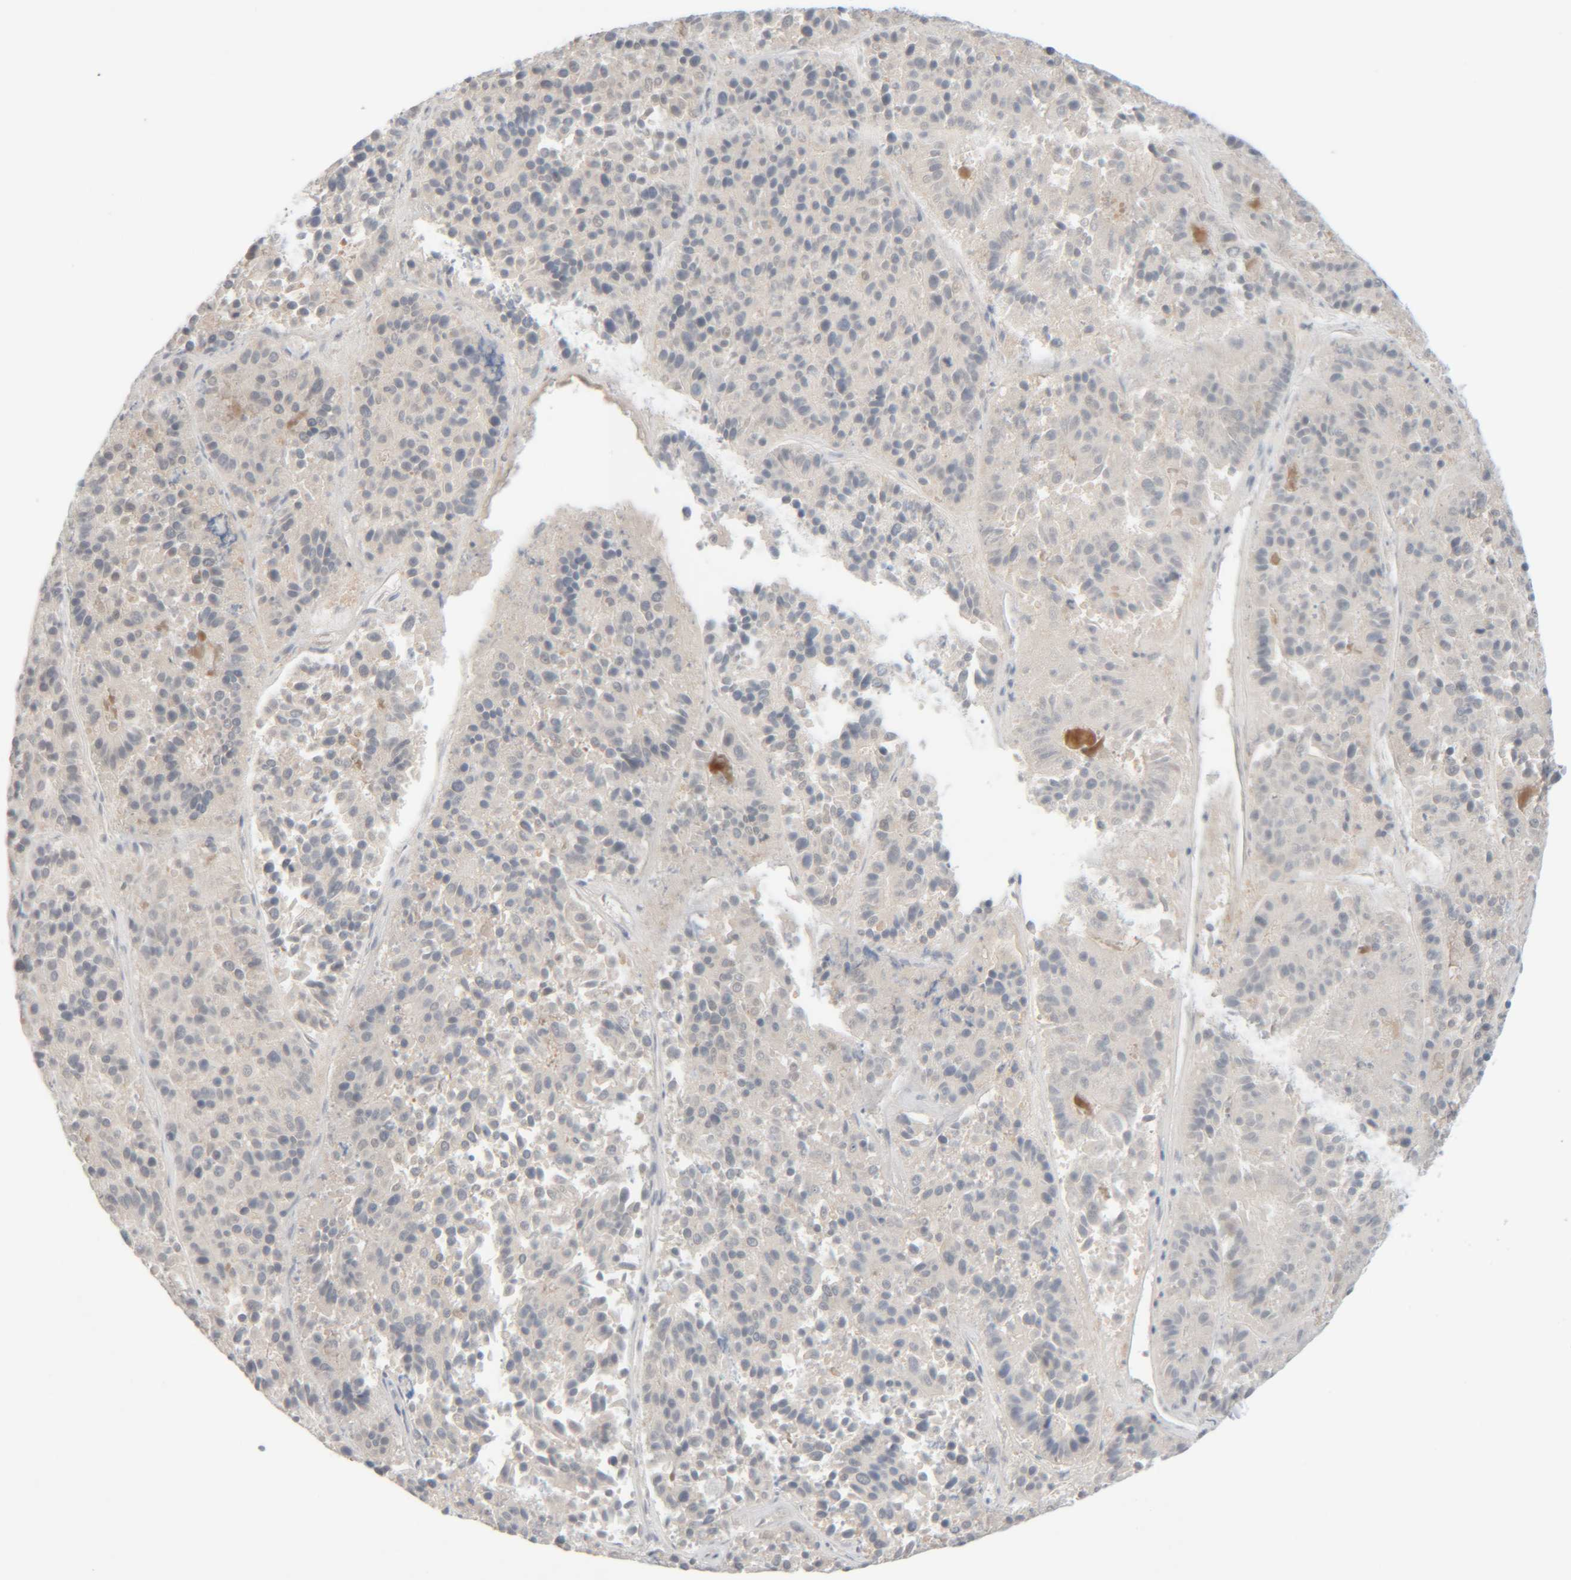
{"staining": {"intensity": "negative", "quantity": "none", "location": "none"}, "tissue": "pancreatic cancer", "cell_type": "Tumor cells", "image_type": "cancer", "snomed": [{"axis": "morphology", "description": "Adenocarcinoma, NOS"}, {"axis": "topography", "description": "Pancreas"}], "caption": "Human adenocarcinoma (pancreatic) stained for a protein using immunohistochemistry exhibits no positivity in tumor cells.", "gene": "CHKA", "patient": {"sex": "male", "age": 50}}